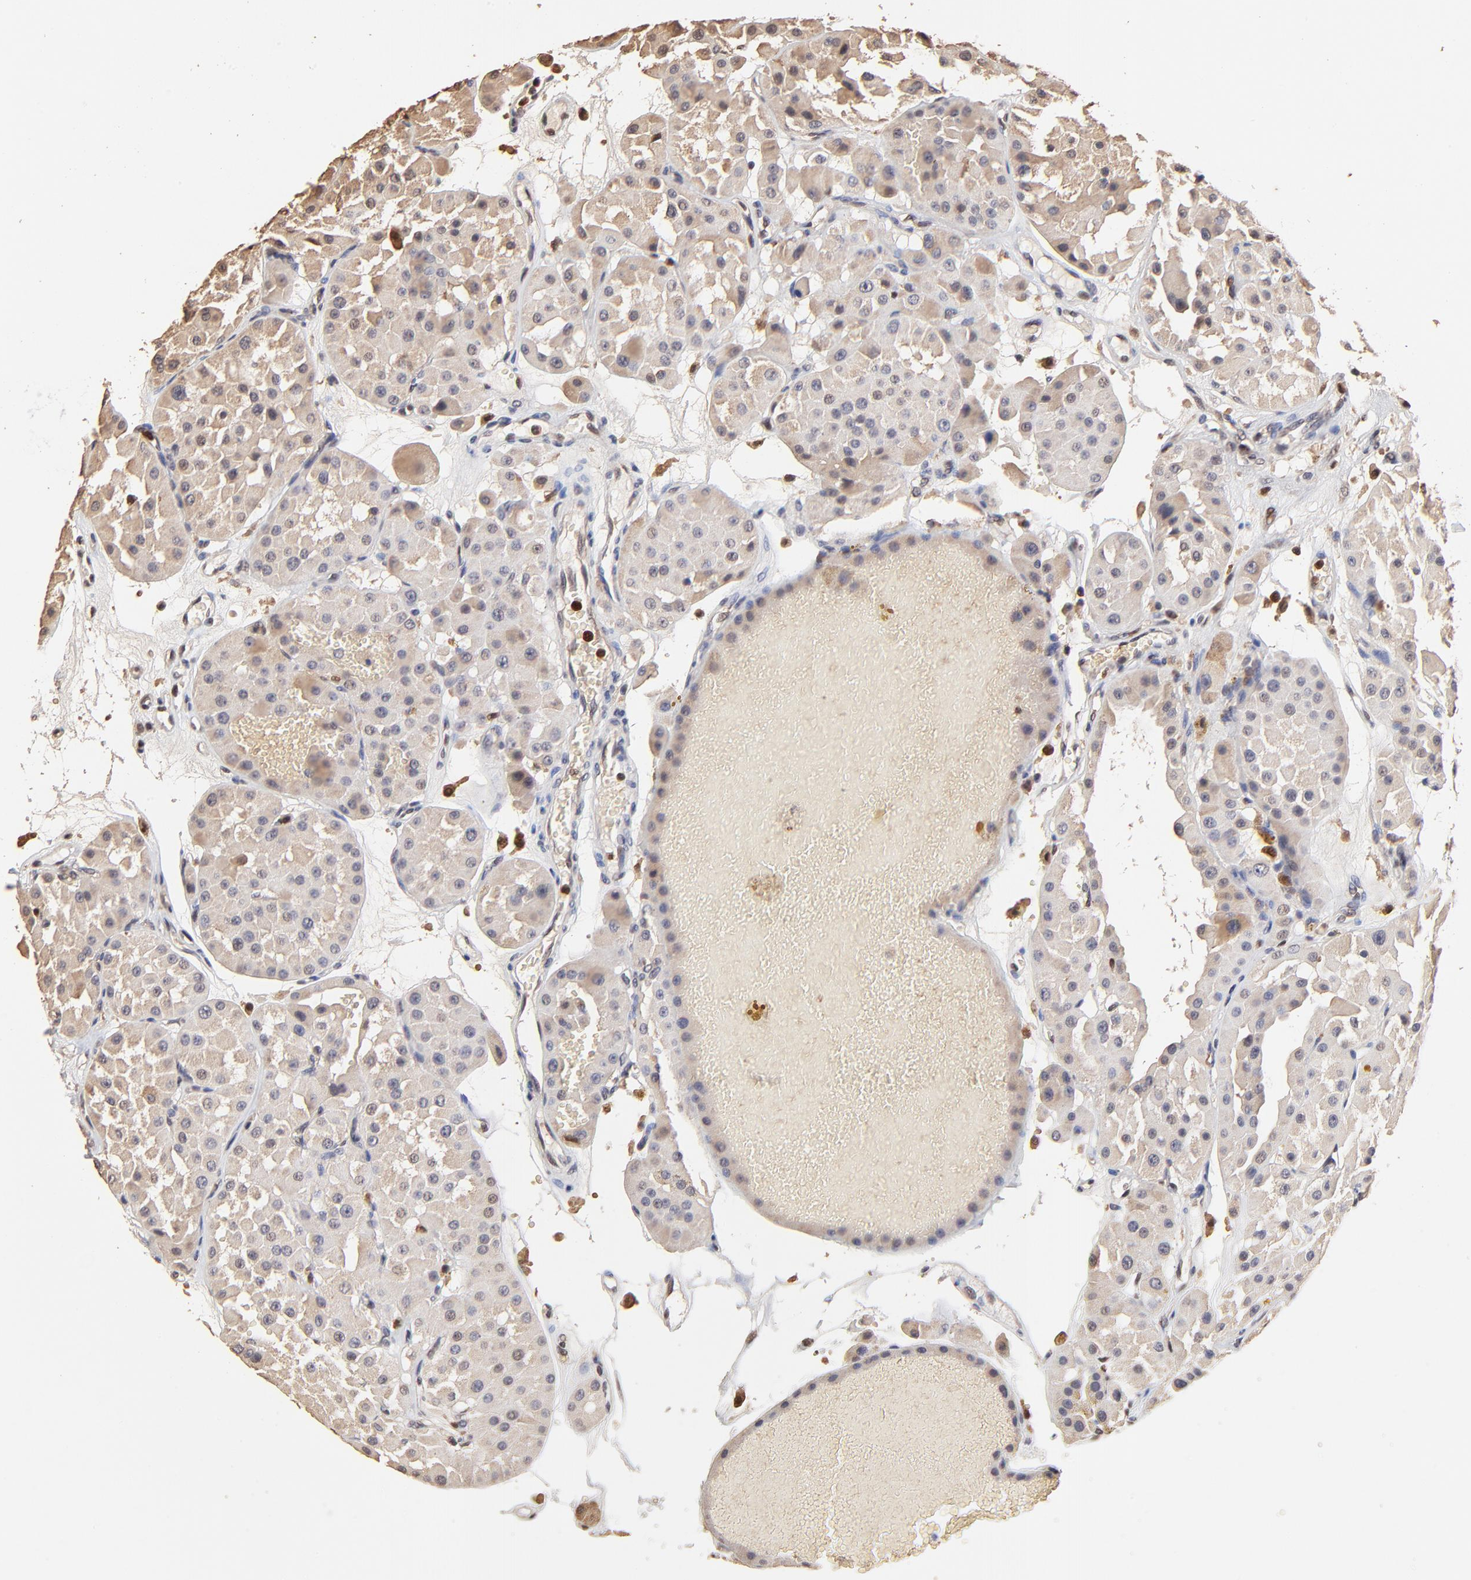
{"staining": {"intensity": "weak", "quantity": "25%-75%", "location": "cytoplasmic/membranous"}, "tissue": "renal cancer", "cell_type": "Tumor cells", "image_type": "cancer", "snomed": [{"axis": "morphology", "description": "Adenocarcinoma, uncertain malignant potential"}, {"axis": "topography", "description": "Kidney"}], "caption": "Immunohistochemical staining of renal adenocarcinoma,  uncertain malignant potential reveals low levels of weak cytoplasmic/membranous positivity in approximately 25%-75% of tumor cells. The protein of interest is stained brown, and the nuclei are stained in blue (DAB (3,3'-diaminobenzidine) IHC with brightfield microscopy, high magnification).", "gene": "CASP1", "patient": {"sex": "male", "age": 63}}